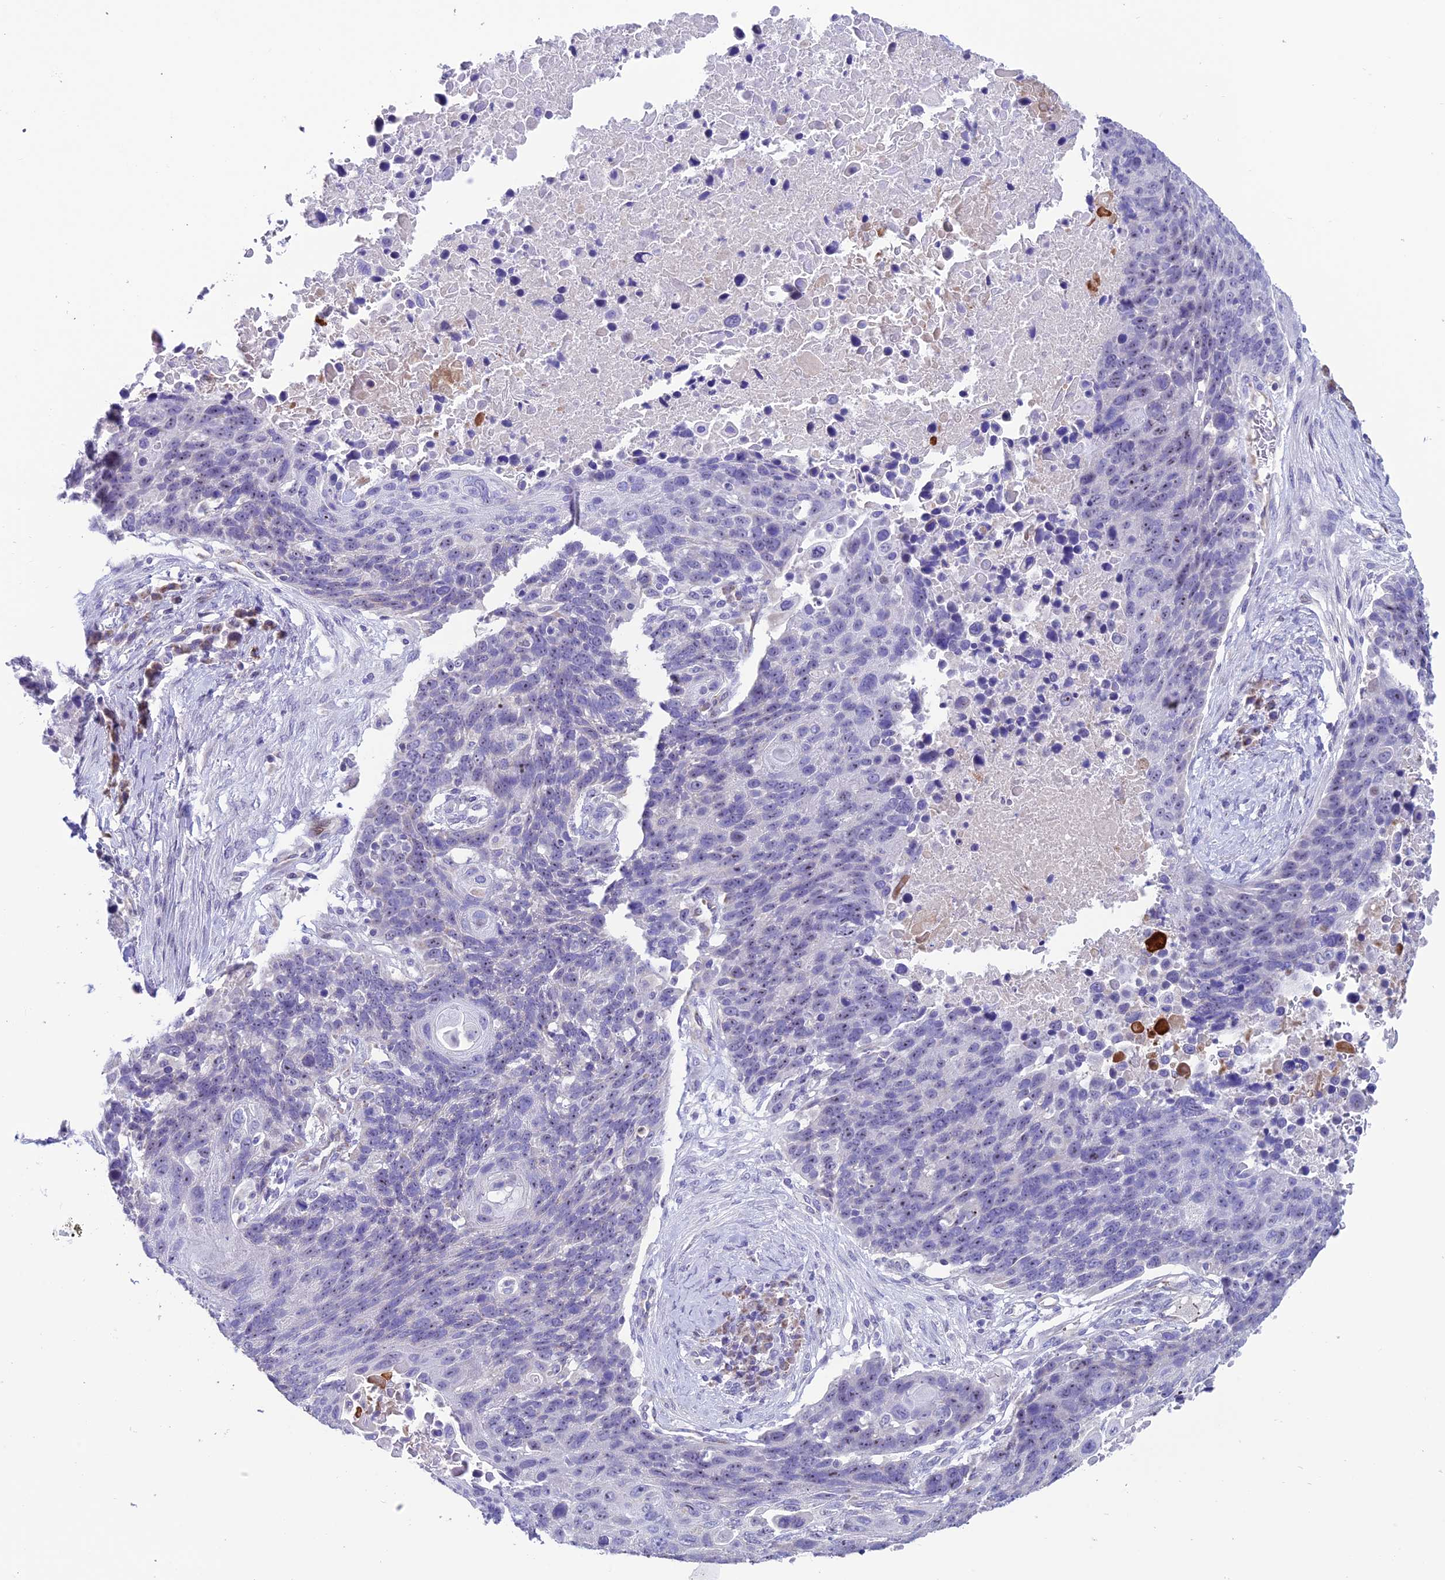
{"staining": {"intensity": "negative", "quantity": "none", "location": "none"}, "tissue": "lung cancer", "cell_type": "Tumor cells", "image_type": "cancer", "snomed": [{"axis": "morphology", "description": "Normal tissue, NOS"}, {"axis": "morphology", "description": "Squamous cell carcinoma, NOS"}, {"axis": "topography", "description": "Lymph node"}, {"axis": "topography", "description": "Lung"}], "caption": "There is no significant expression in tumor cells of lung cancer (squamous cell carcinoma).", "gene": "SLC10A1", "patient": {"sex": "male", "age": 66}}